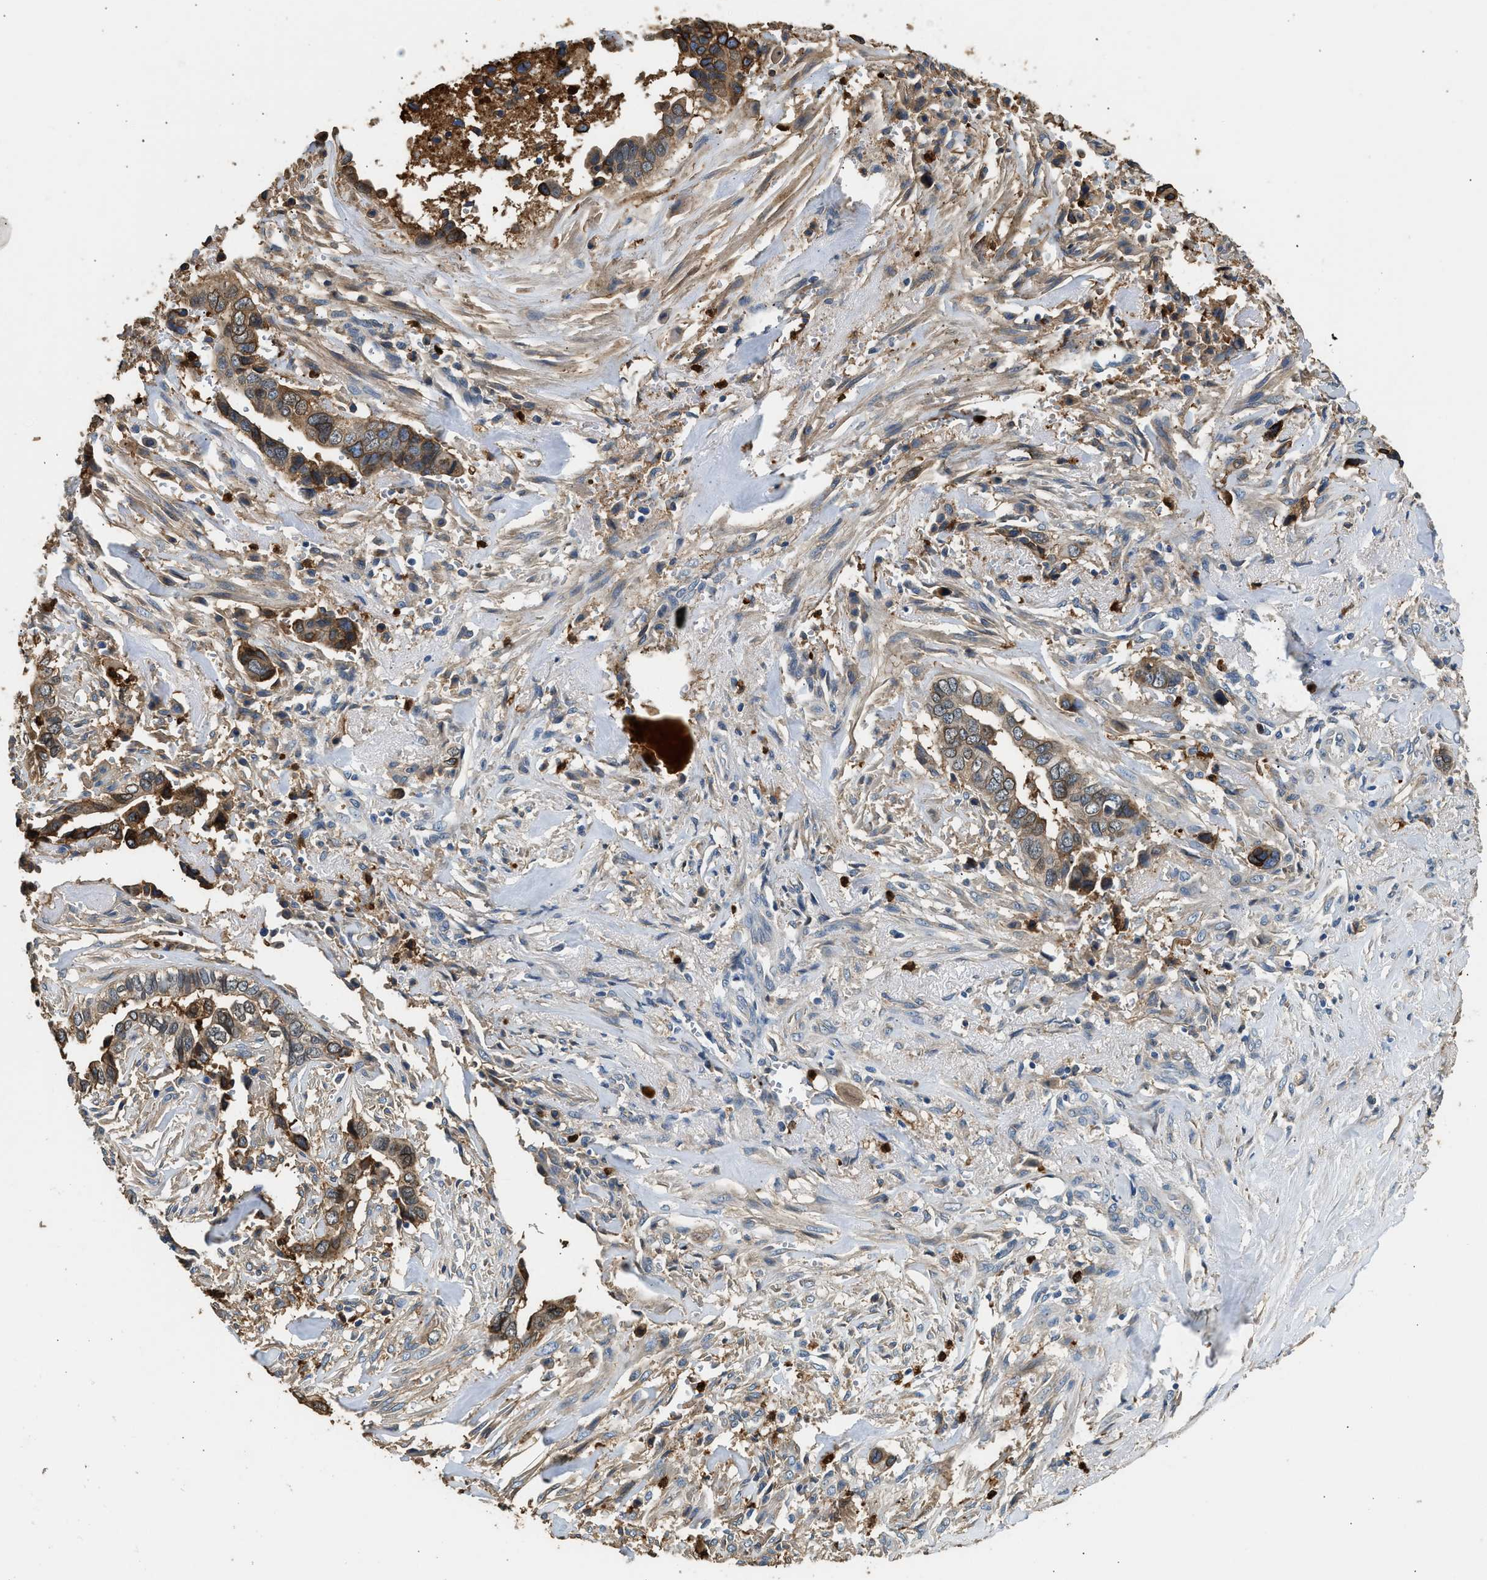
{"staining": {"intensity": "moderate", "quantity": "25%-75%", "location": "cytoplasmic/membranous"}, "tissue": "liver cancer", "cell_type": "Tumor cells", "image_type": "cancer", "snomed": [{"axis": "morphology", "description": "Cholangiocarcinoma"}, {"axis": "topography", "description": "Liver"}], "caption": "Immunohistochemical staining of liver cancer (cholangiocarcinoma) displays medium levels of moderate cytoplasmic/membranous positivity in about 25%-75% of tumor cells. (DAB IHC, brown staining for protein, blue staining for nuclei).", "gene": "ANXA3", "patient": {"sex": "female", "age": 79}}